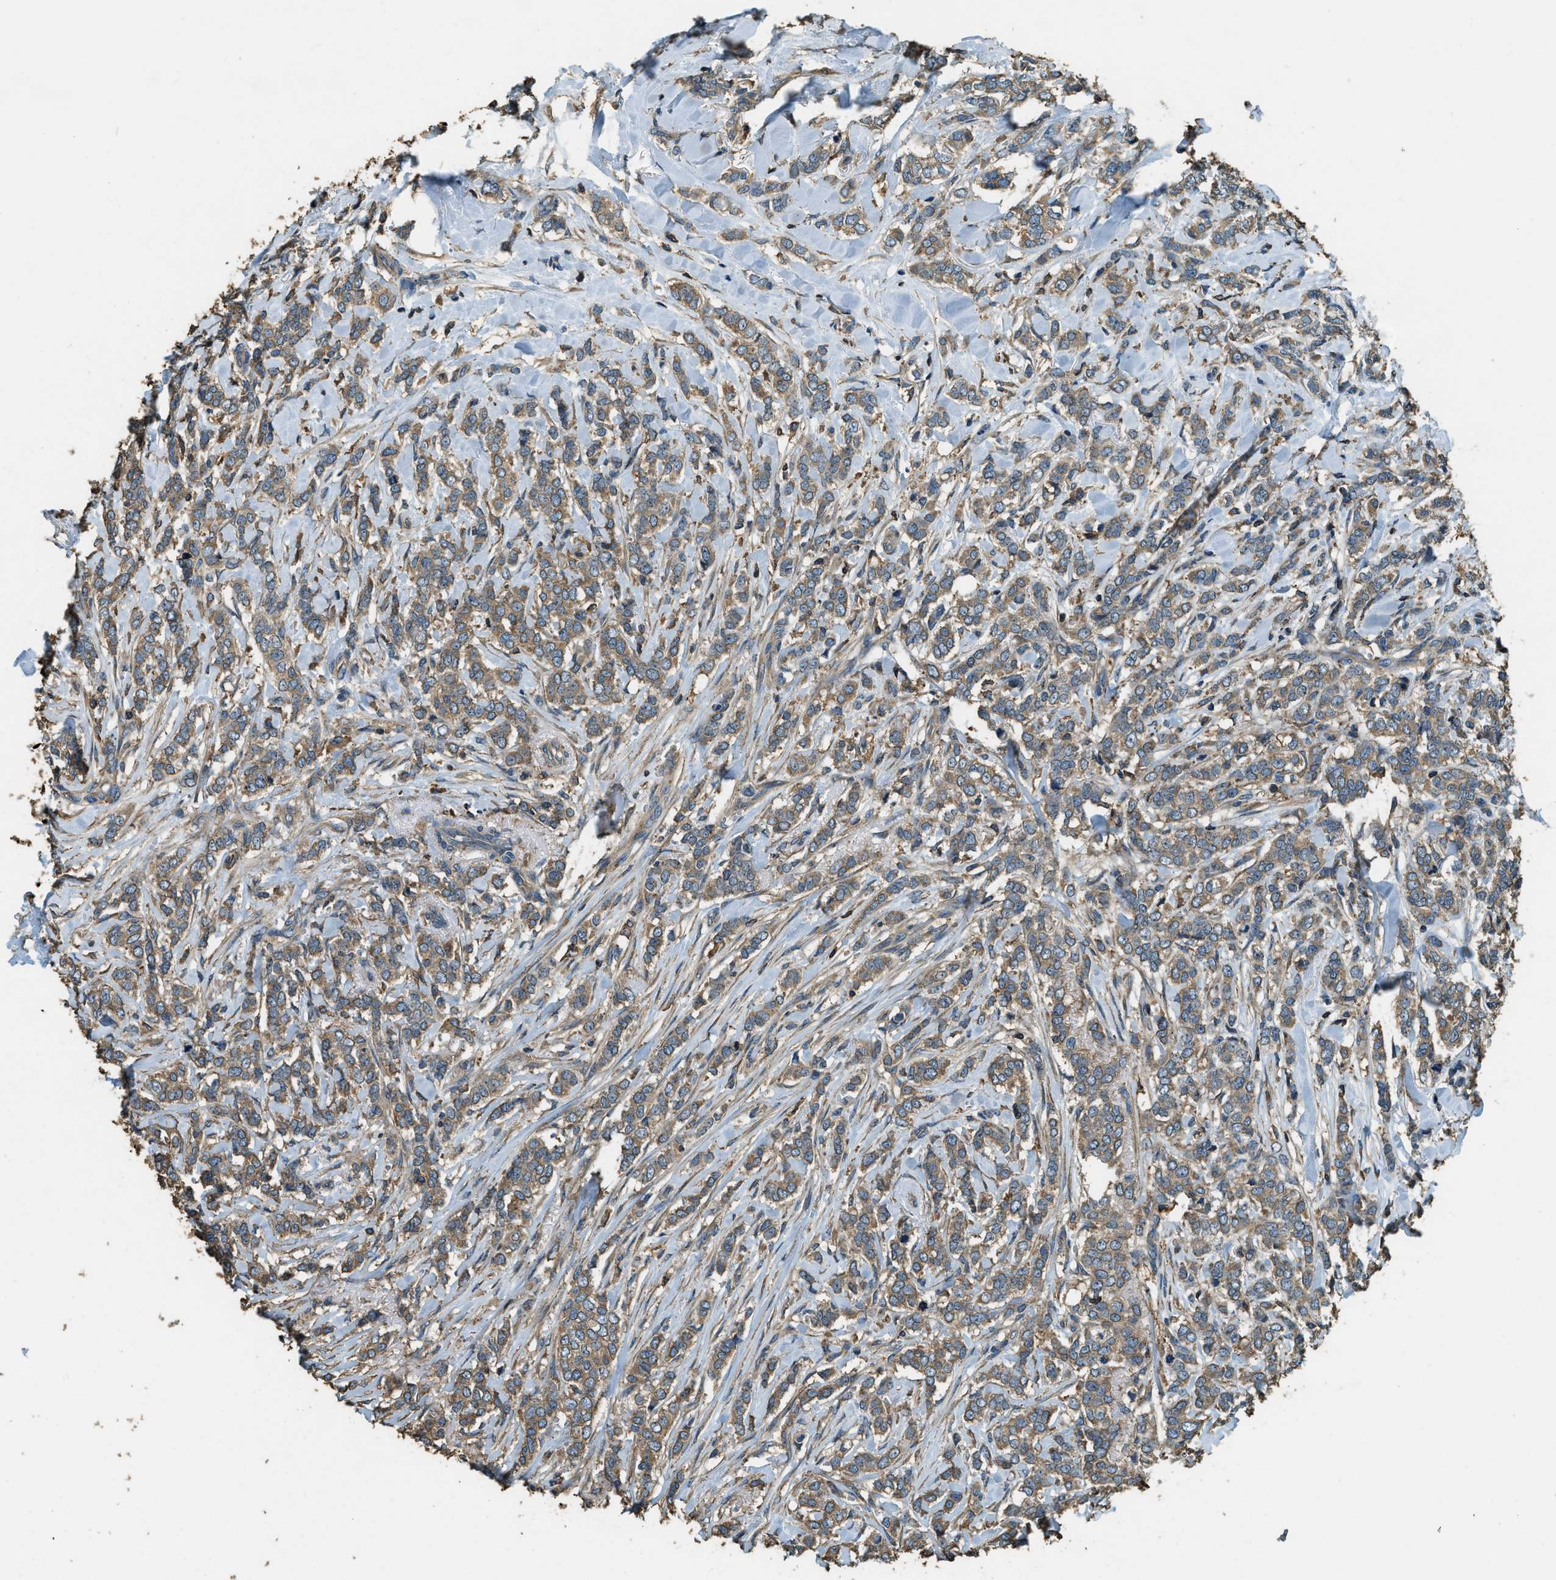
{"staining": {"intensity": "moderate", "quantity": ">75%", "location": "cytoplasmic/membranous"}, "tissue": "breast cancer", "cell_type": "Tumor cells", "image_type": "cancer", "snomed": [{"axis": "morphology", "description": "Lobular carcinoma"}, {"axis": "topography", "description": "Skin"}, {"axis": "topography", "description": "Breast"}], "caption": "Lobular carcinoma (breast) tissue exhibits moderate cytoplasmic/membranous positivity in about >75% of tumor cells", "gene": "ERGIC1", "patient": {"sex": "female", "age": 46}}